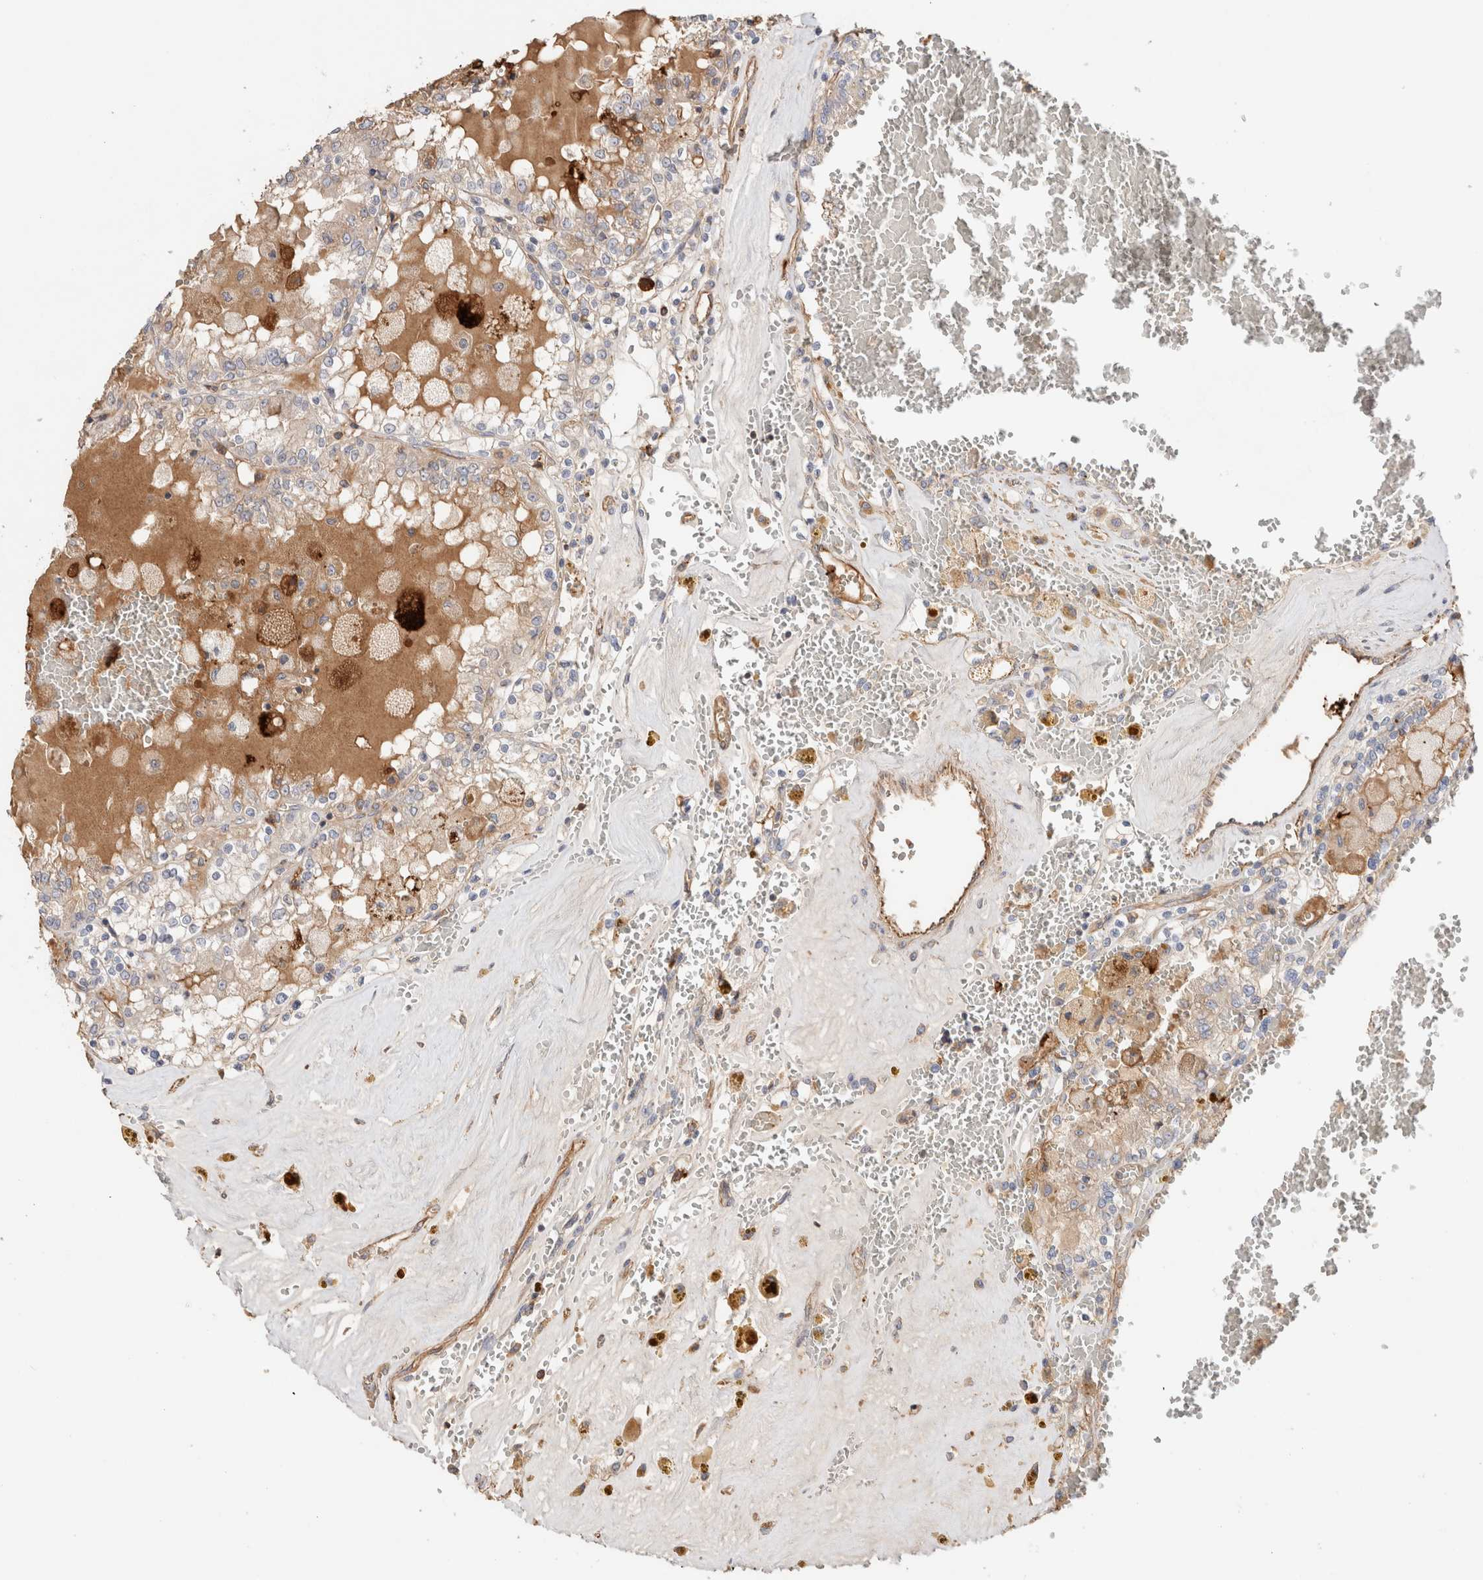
{"staining": {"intensity": "negative", "quantity": "none", "location": "none"}, "tissue": "renal cancer", "cell_type": "Tumor cells", "image_type": "cancer", "snomed": [{"axis": "morphology", "description": "Adenocarcinoma, NOS"}, {"axis": "topography", "description": "Kidney"}], "caption": "High power microscopy histopathology image of an IHC histopathology image of renal cancer (adenocarcinoma), revealing no significant expression in tumor cells.", "gene": "PROS1", "patient": {"sex": "female", "age": 56}}